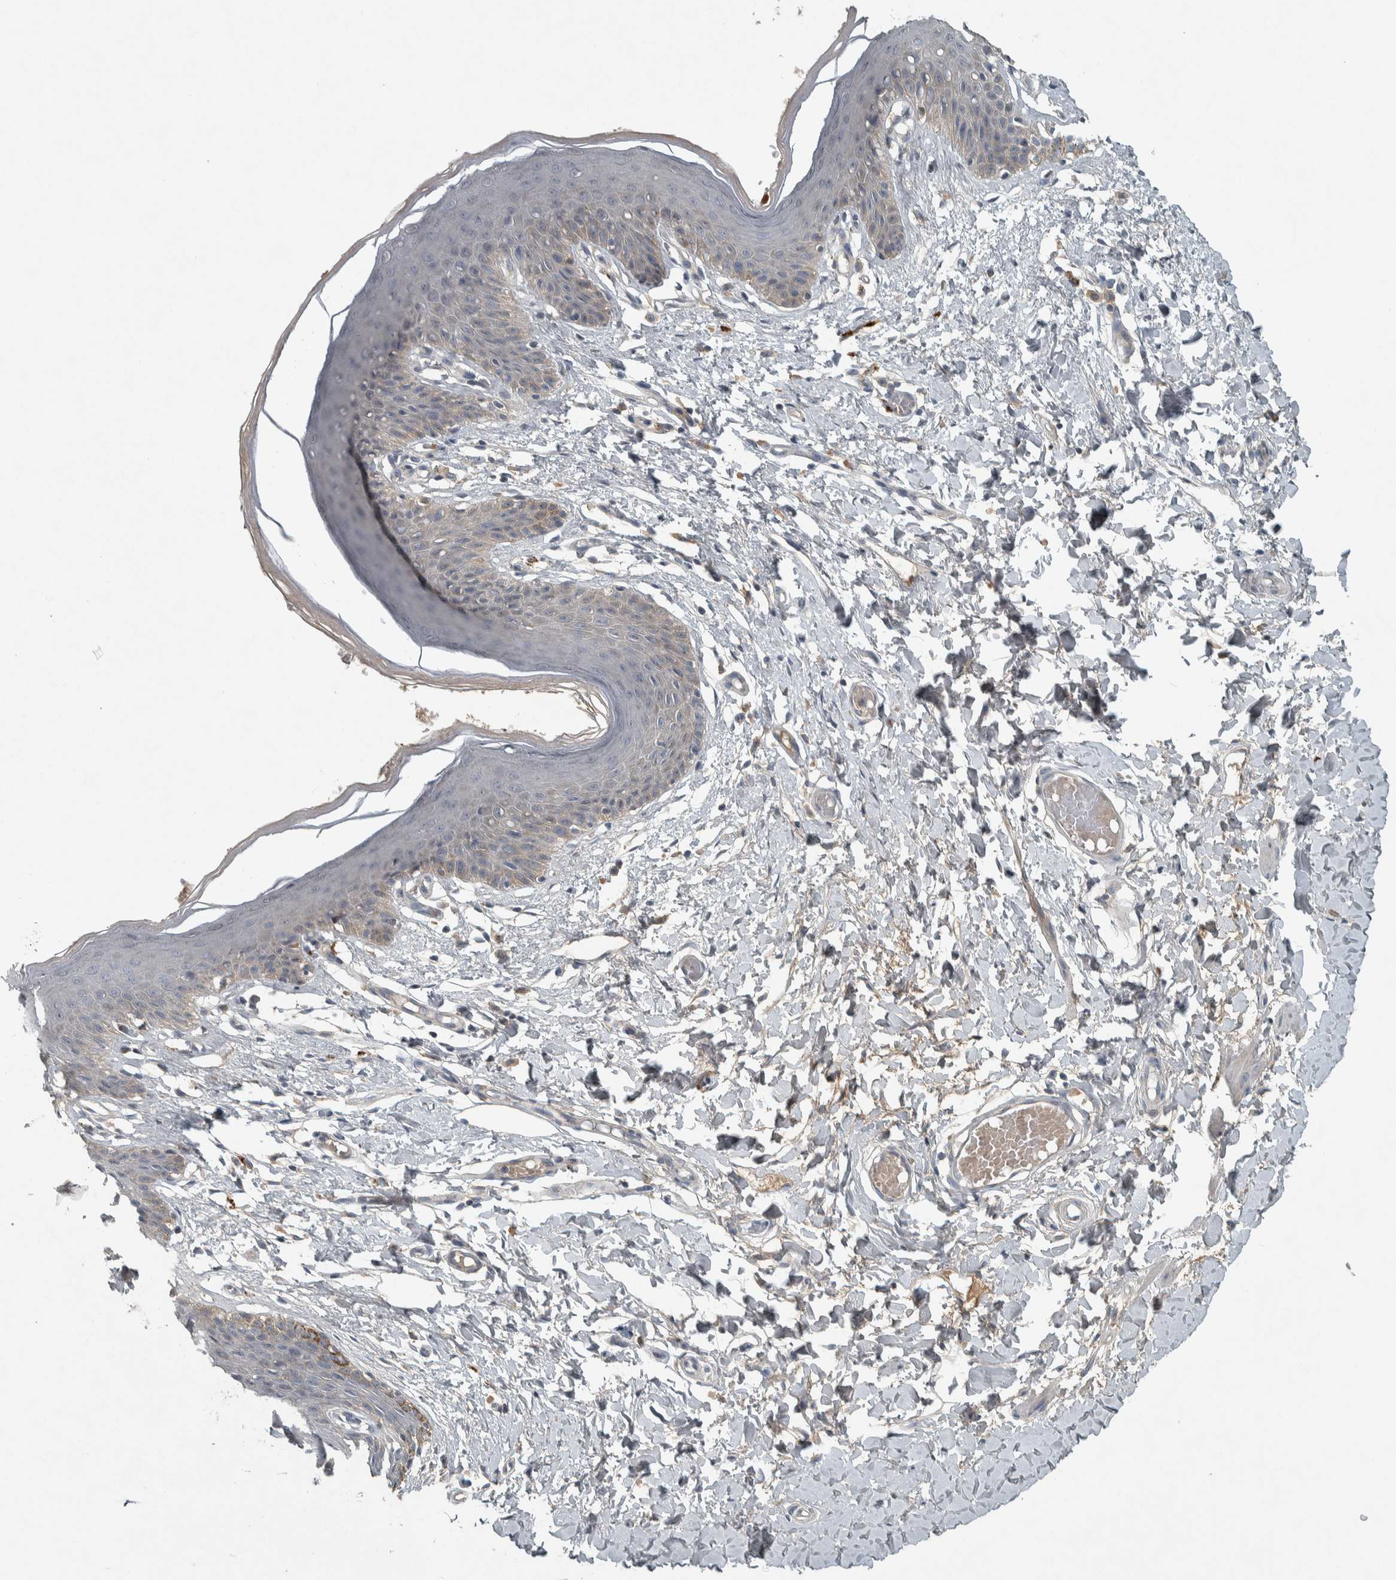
{"staining": {"intensity": "weak", "quantity": "<25%", "location": "cytoplasmic/membranous"}, "tissue": "skin", "cell_type": "Epidermal cells", "image_type": "normal", "snomed": [{"axis": "morphology", "description": "Normal tissue, NOS"}, {"axis": "topography", "description": "Vulva"}], "caption": "High power microscopy photomicrograph of an IHC image of unremarkable skin, revealing no significant expression in epidermal cells.", "gene": "CLCN2", "patient": {"sex": "female", "age": 66}}